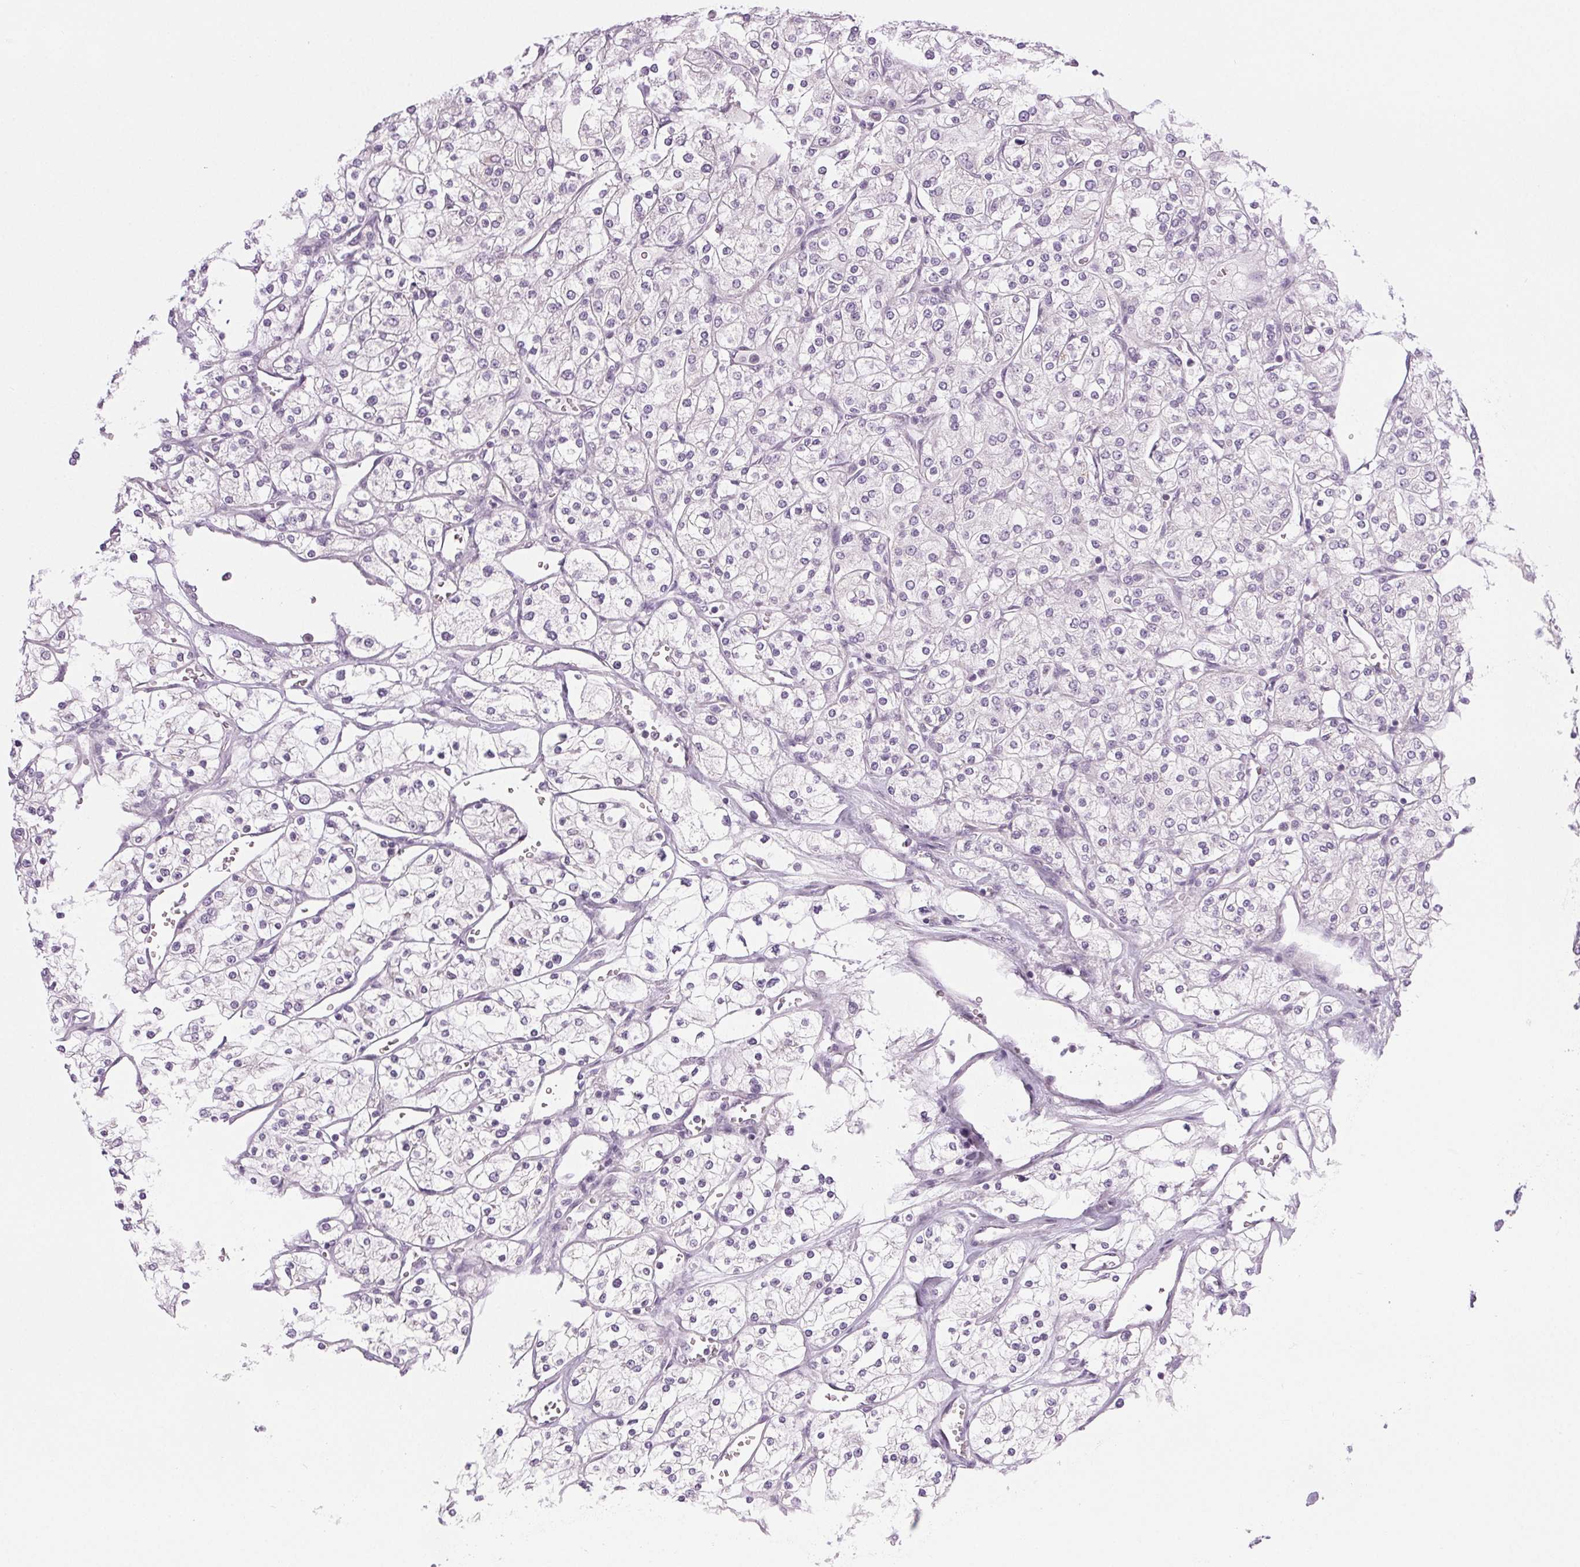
{"staining": {"intensity": "negative", "quantity": "none", "location": "none"}, "tissue": "renal cancer", "cell_type": "Tumor cells", "image_type": "cancer", "snomed": [{"axis": "morphology", "description": "Adenocarcinoma, NOS"}, {"axis": "topography", "description": "Kidney"}], "caption": "The photomicrograph reveals no significant expression in tumor cells of adenocarcinoma (renal). The staining is performed using DAB brown chromogen with nuclei counter-stained in using hematoxylin.", "gene": "COL7A1", "patient": {"sex": "male", "age": 80}}